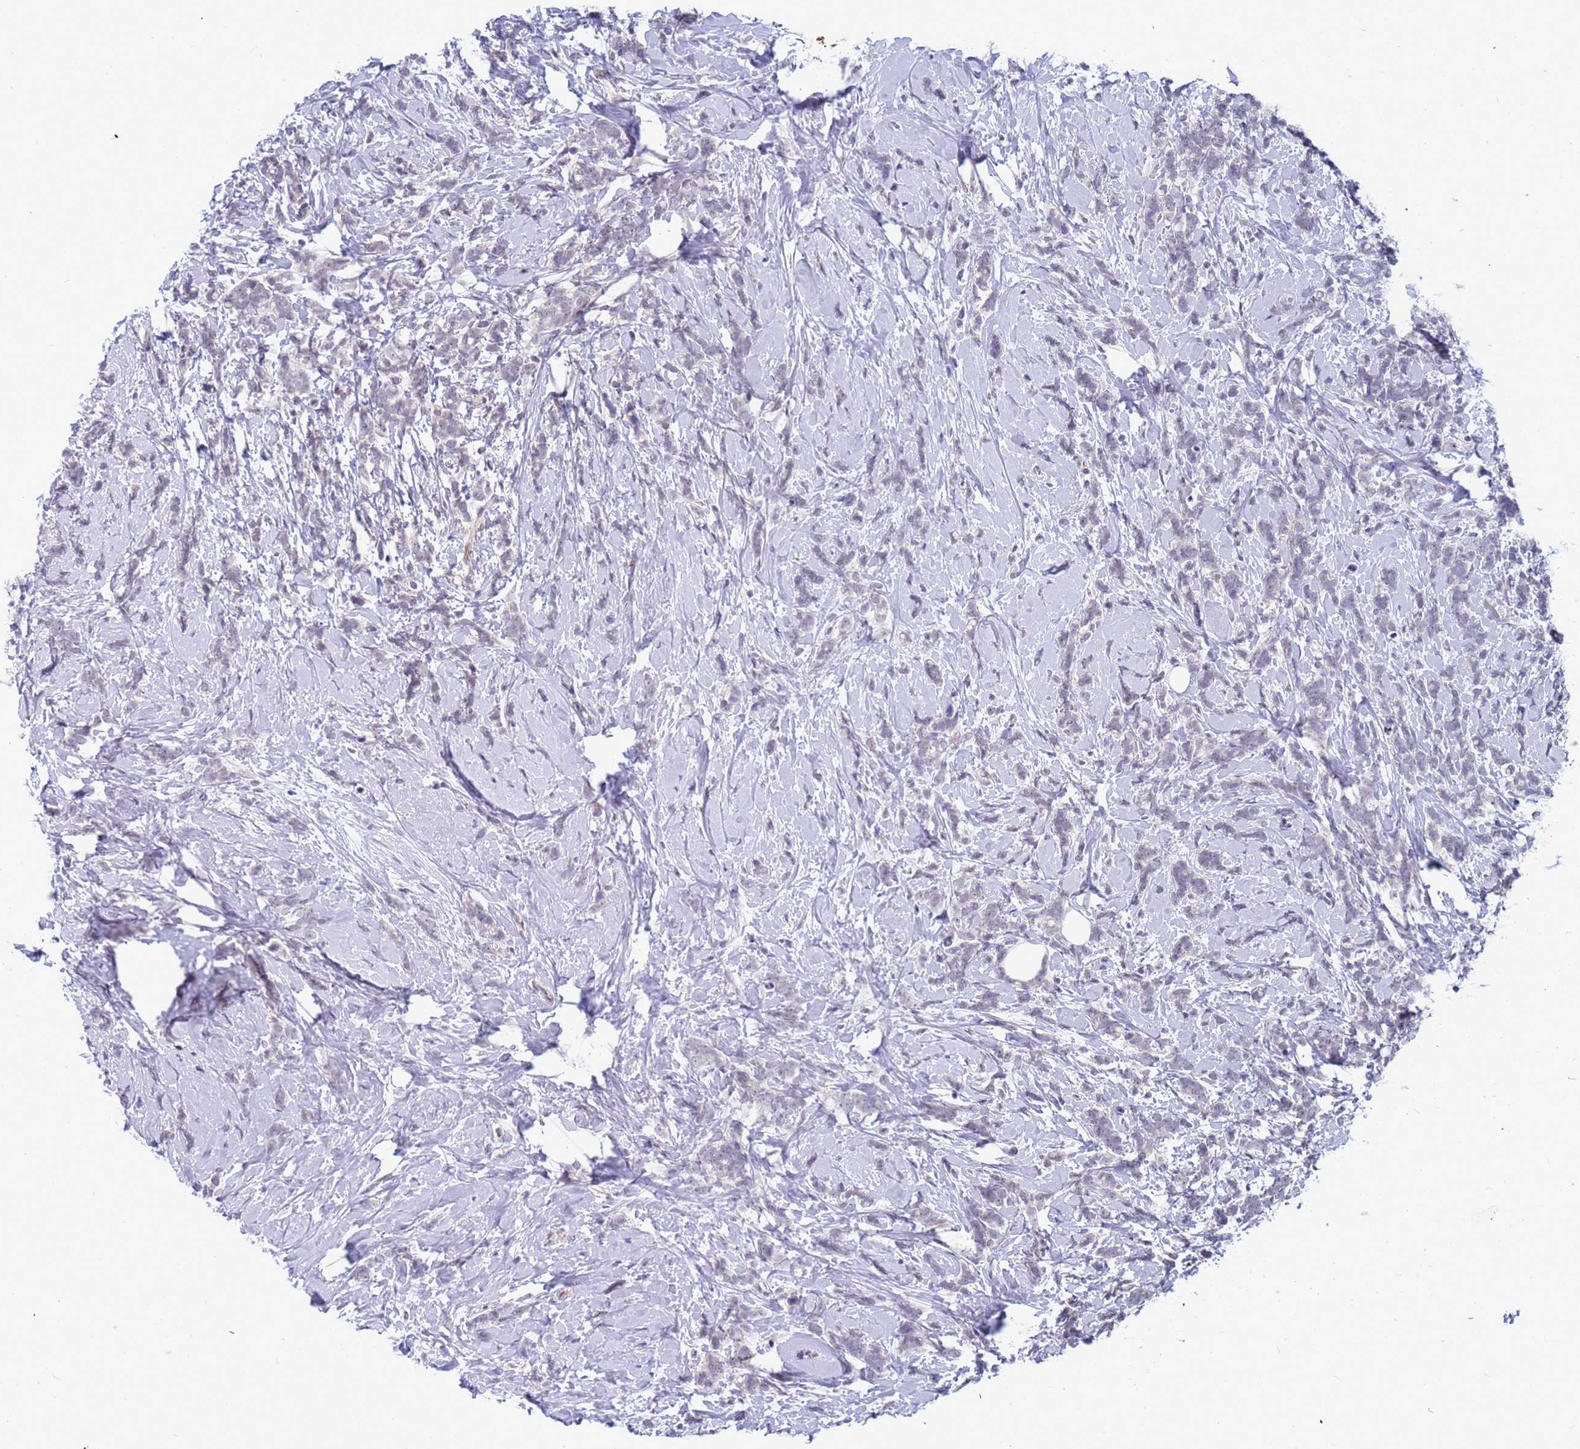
{"staining": {"intensity": "negative", "quantity": "none", "location": "none"}, "tissue": "breast cancer", "cell_type": "Tumor cells", "image_type": "cancer", "snomed": [{"axis": "morphology", "description": "Lobular carcinoma"}, {"axis": "topography", "description": "Breast"}], "caption": "IHC micrograph of human breast cancer stained for a protein (brown), which displays no expression in tumor cells.", "gene": "CXorf65", "patient": {"sex": "female", "age": 58}}